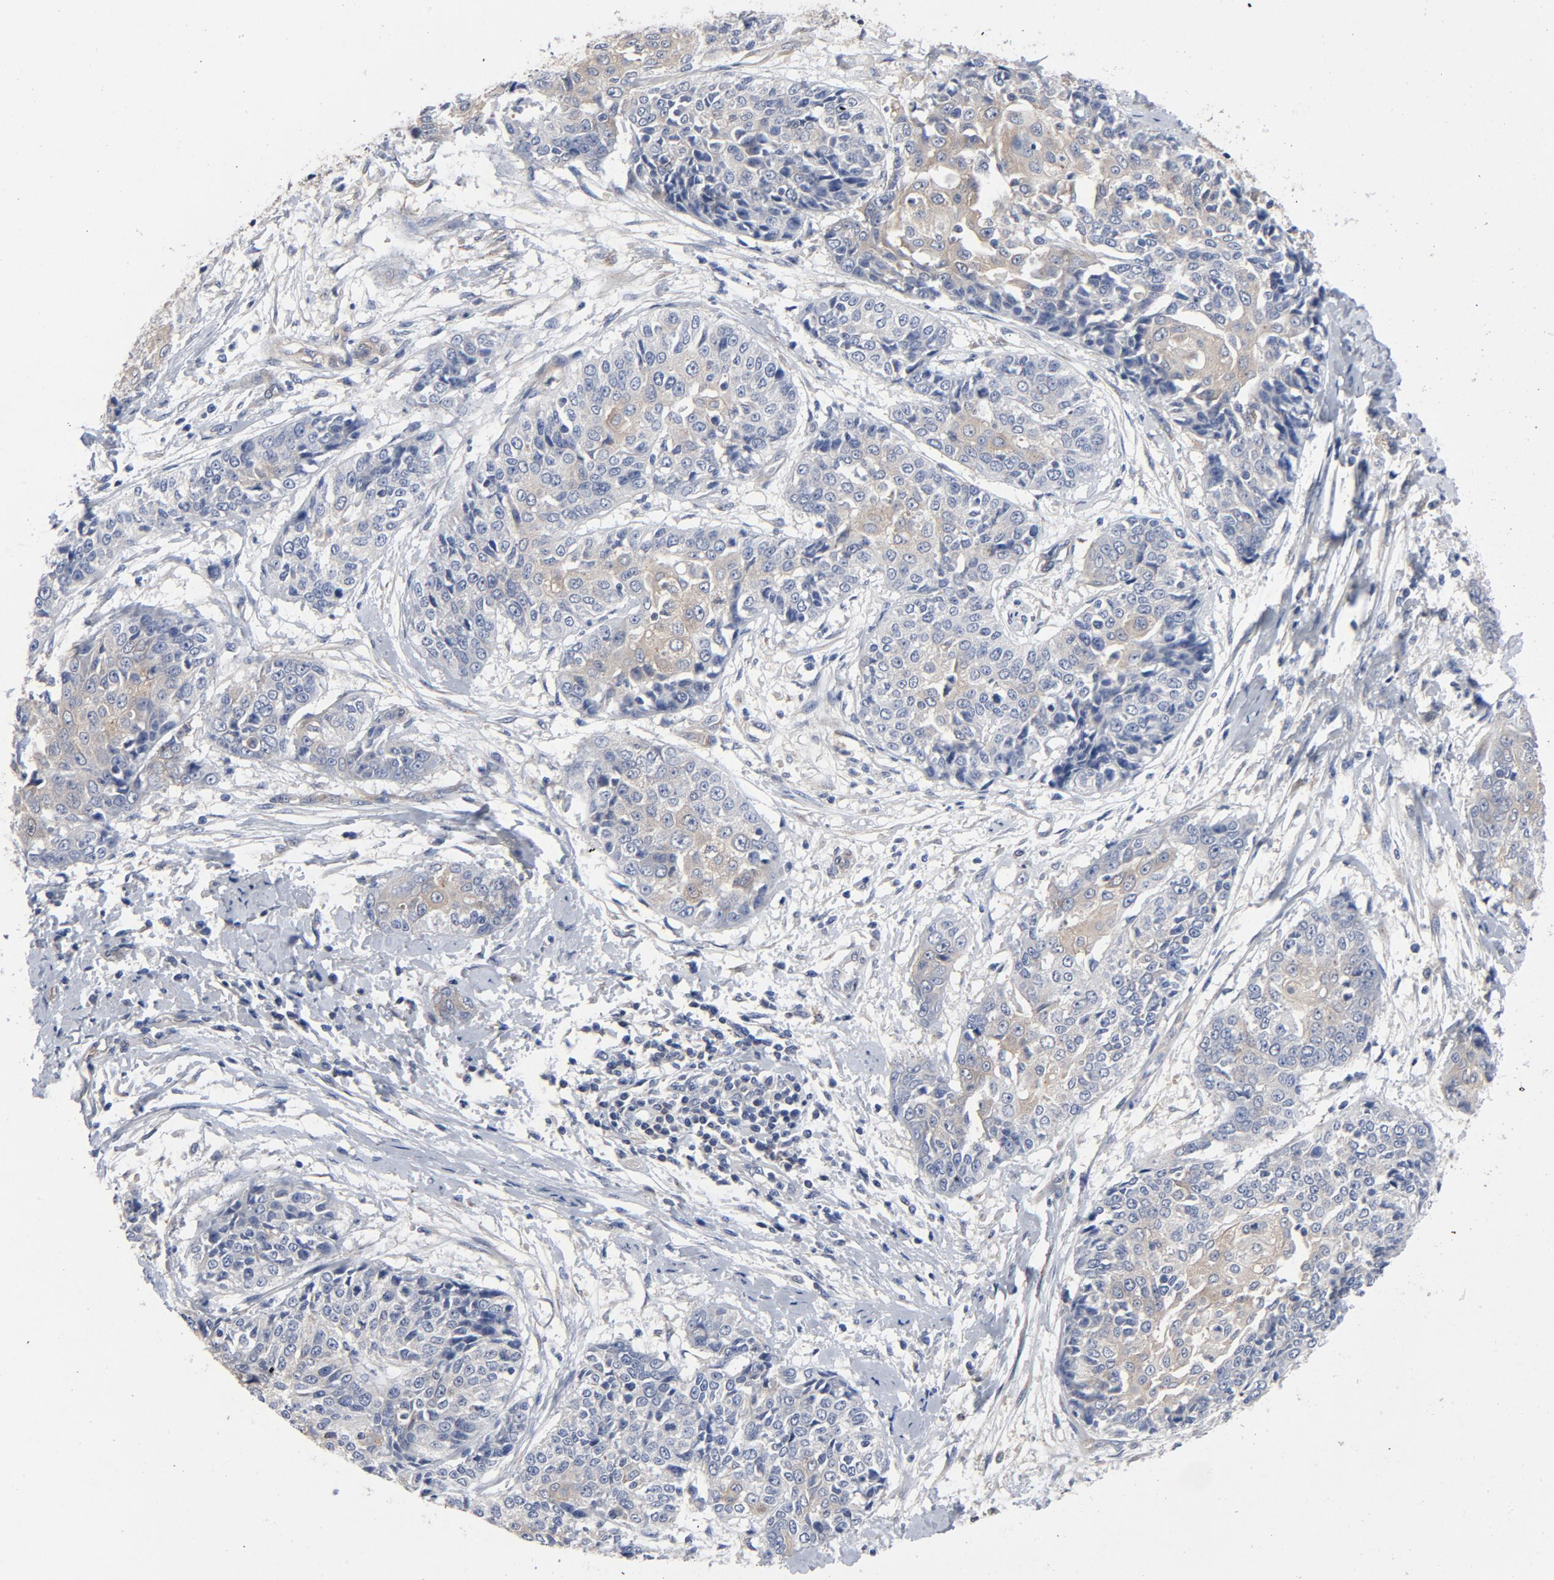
{"staining": {"intensity": "moderate", "quantity": "25%-75%", "location": "cytoplasmic/membranous"}, "tissue": "cervical cancer", "cell_type": "Tumor cells", "image_type": "cancer", "snomed": [{"axis": "morphology", "description": "Squamous cell carcinoma, NOS"}, {"axis": "topography", "description": "Cervix"}], "caption": "Immunohistochemistry micrograph of neoplastic tissue: human cervical squamous cell carcinoma stained using immunohistochemistry exhibits medium levels of moderate protein expression localized specifically in the cytoplasmic/membranous of tumor cells, appearing as a cytoplasmic/membranous brown color.", "gene": "DYNLT3", "patient": {"sex": "female", "age": 64}}